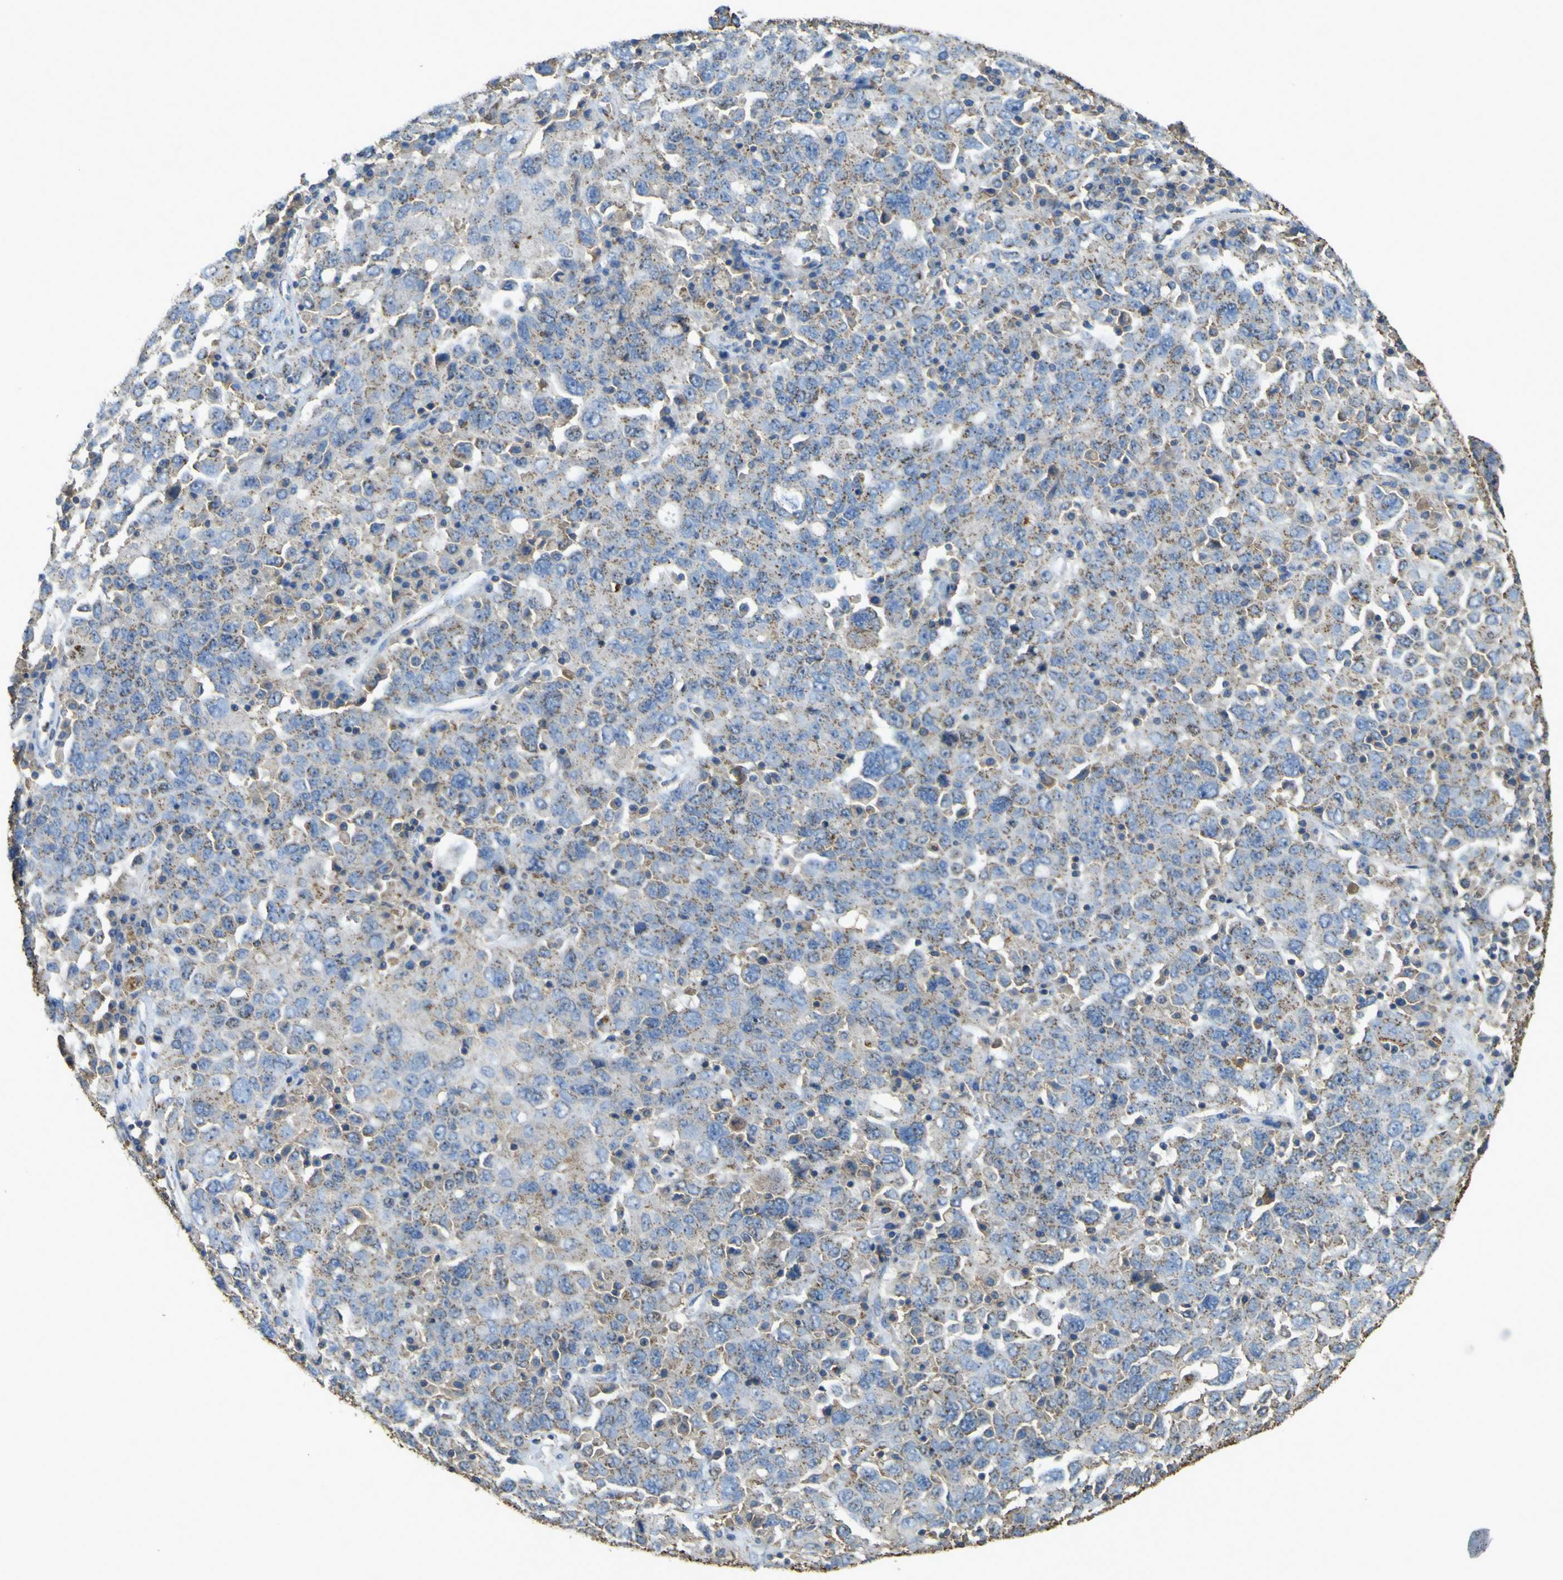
{"staining": {"intensity": "moderate", "quantity": ">75%", "location": "cytoplasmic/membranous"}, "tissue": "ovarian cancer", "cell_type": "Tumor cells", "image_type": "cancer", "snomed": [{"axis": "morphology", "description": "Carcinoma, endometroid"}, {"axis": "topography", "description": "Ovary"}], "caption": "Protein expression by immunohistochemistry displays moderate cytoplasmic/membranous staining in approximately >75% of tumor cells in ovarian cancer (endometroid carcinoma).", "gene": "ACSL3", "patient": {"sex": "female", "age": 62}}